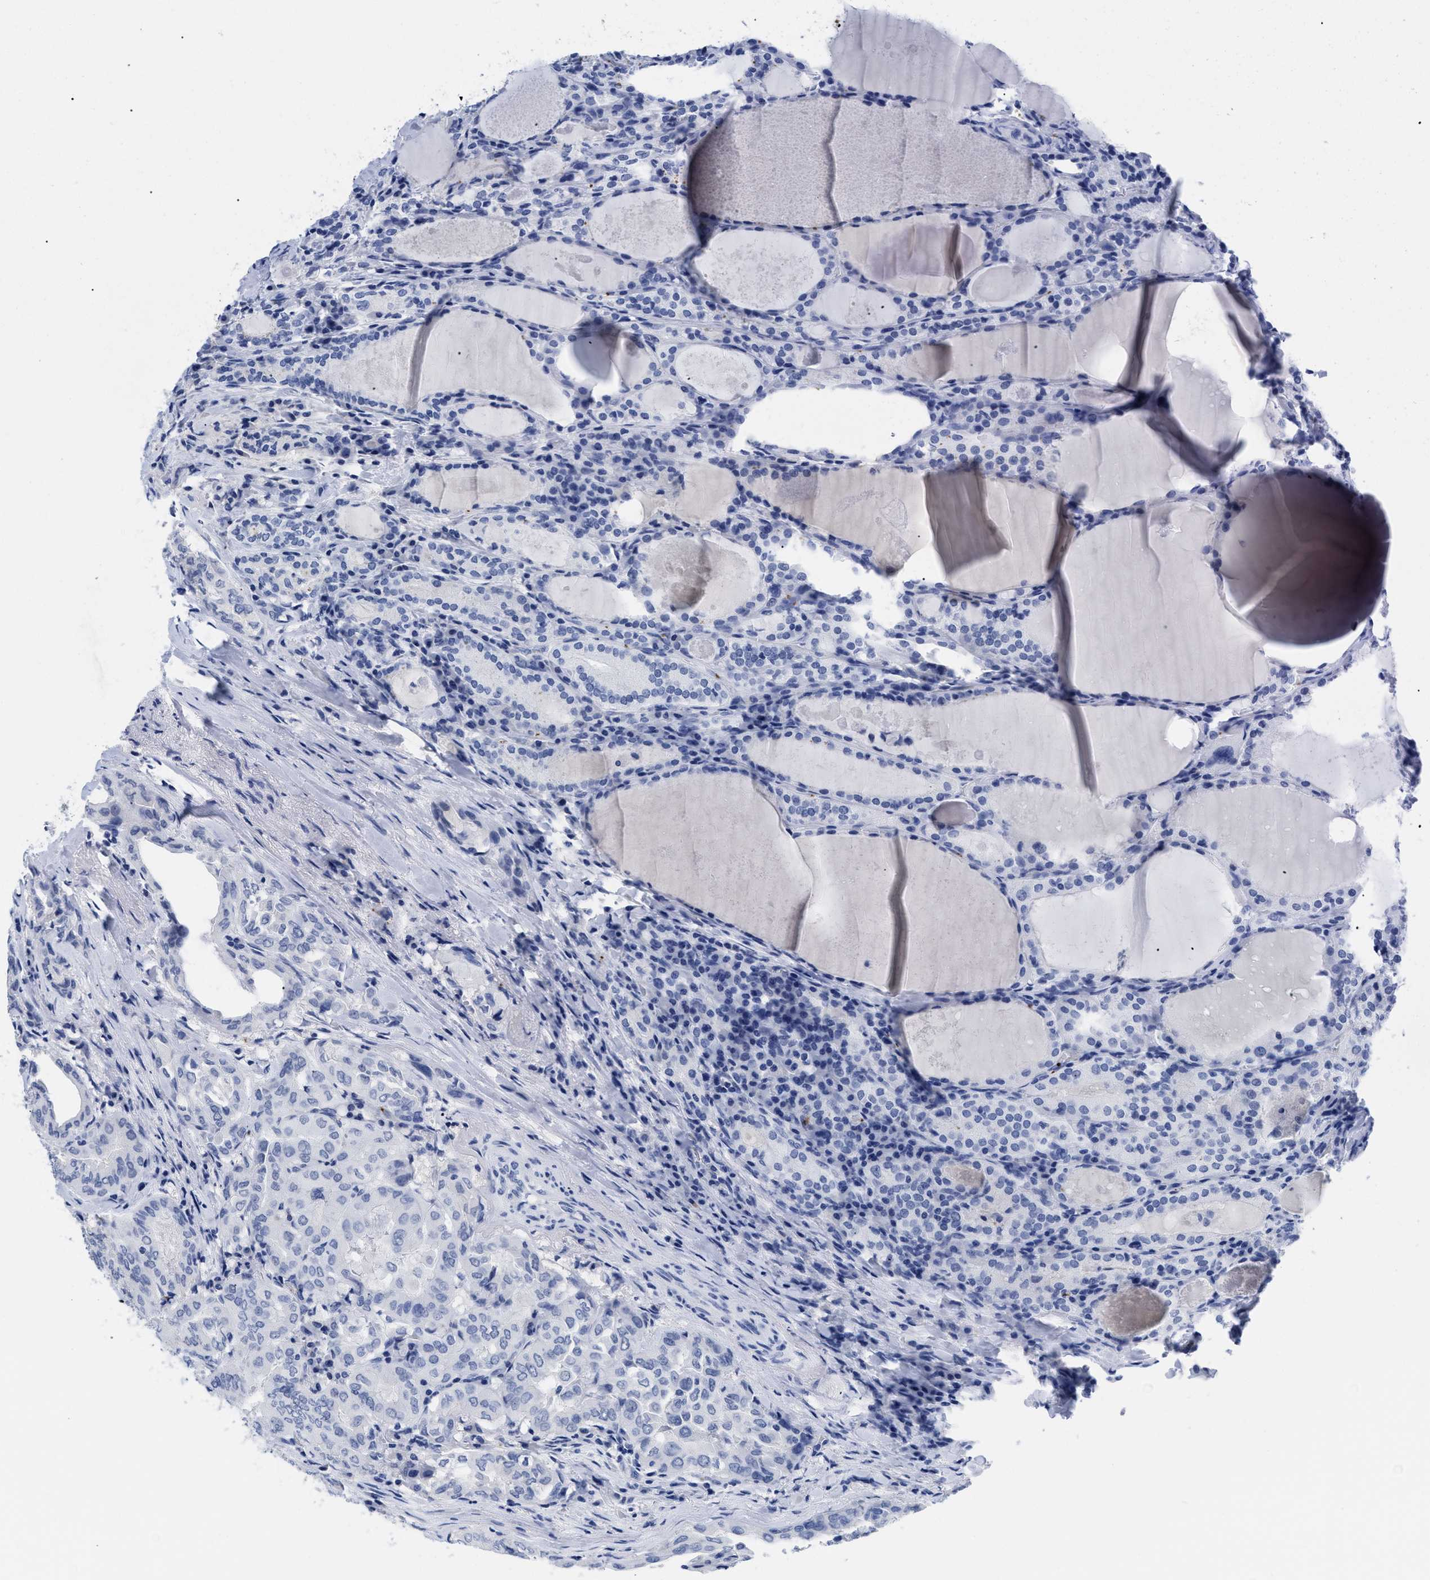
{"staining": {"intensity": "negative", "quantity": "none", "location": "none"}, "tissue": "thyroid cancer", "cell_type": "Tumor cells", "image_type": "cancer", "snomed": [{"axis": "morphology", "description": "Papillary adenocarcinoma, NOS"}, {"axis": "topography", "description": "Thyroid gland"}], "caption": "Tumor cells are negative for brown protein staining in thyroid papillary adenocarcinoma. The staining was performed using DAB (3,3'-diaminobenzidine) to visualize the protein expression in brown, while the nuclei were stained in blue with hematoxylin (Magnification: 20x).", "gene": "TREML1", "patient": {"sex": "female", "age": 42}}